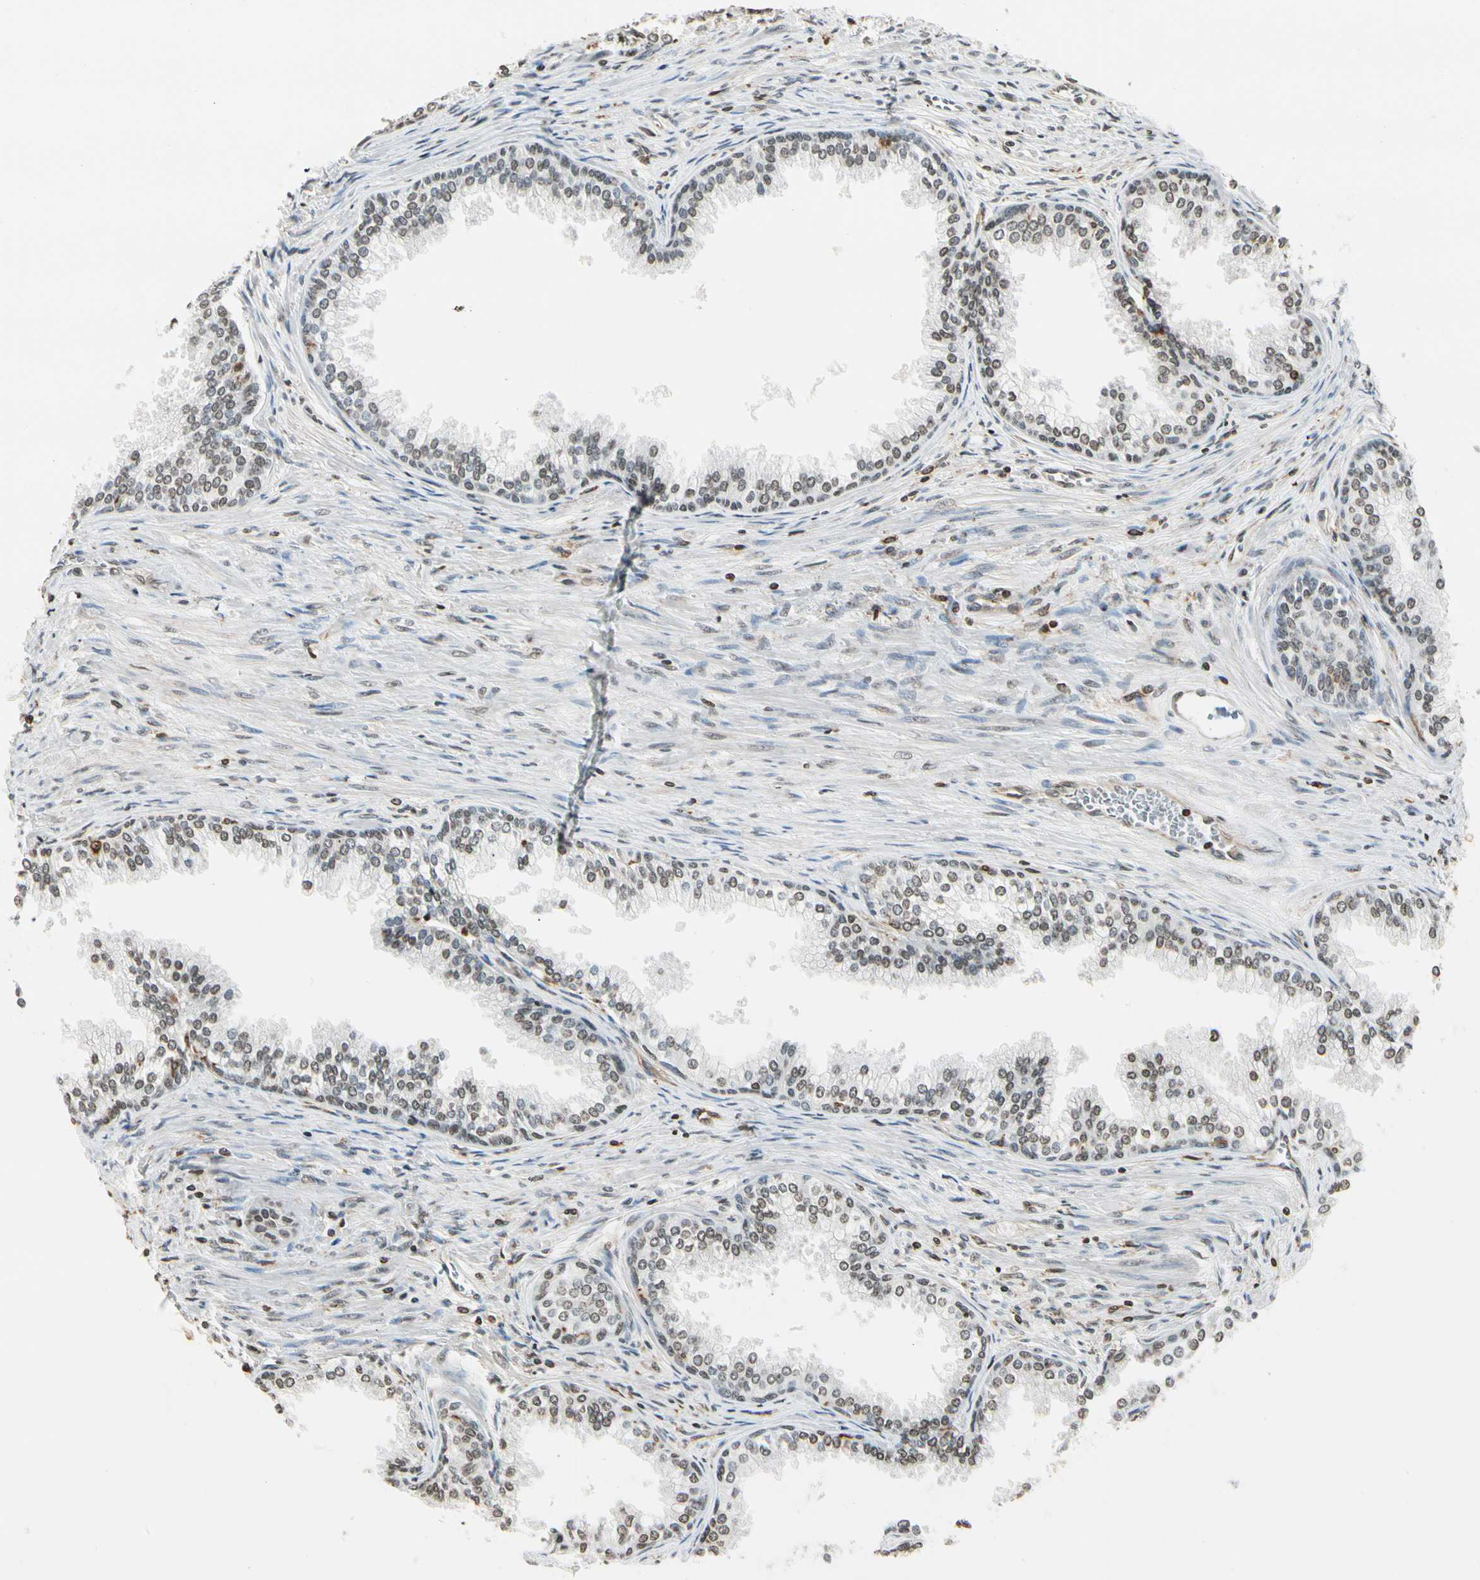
{"staining": {"intensity": "moderate", "quantity": ">75%", "location": "nuclear"}, "tissue": "prostate", "cell_type": "Glandular cells", "image_type": "normal", "snomed": [{"axis": "morphology", "description": "Normal tissue, NOS"}, {"axis": "topography", "description": "Prostate"}], "caption": "Prostate stained with a protein marker reveals moderate staining in glandular cells.", "gene": "FER", "patient": {"sex": "male", "age": 68}}